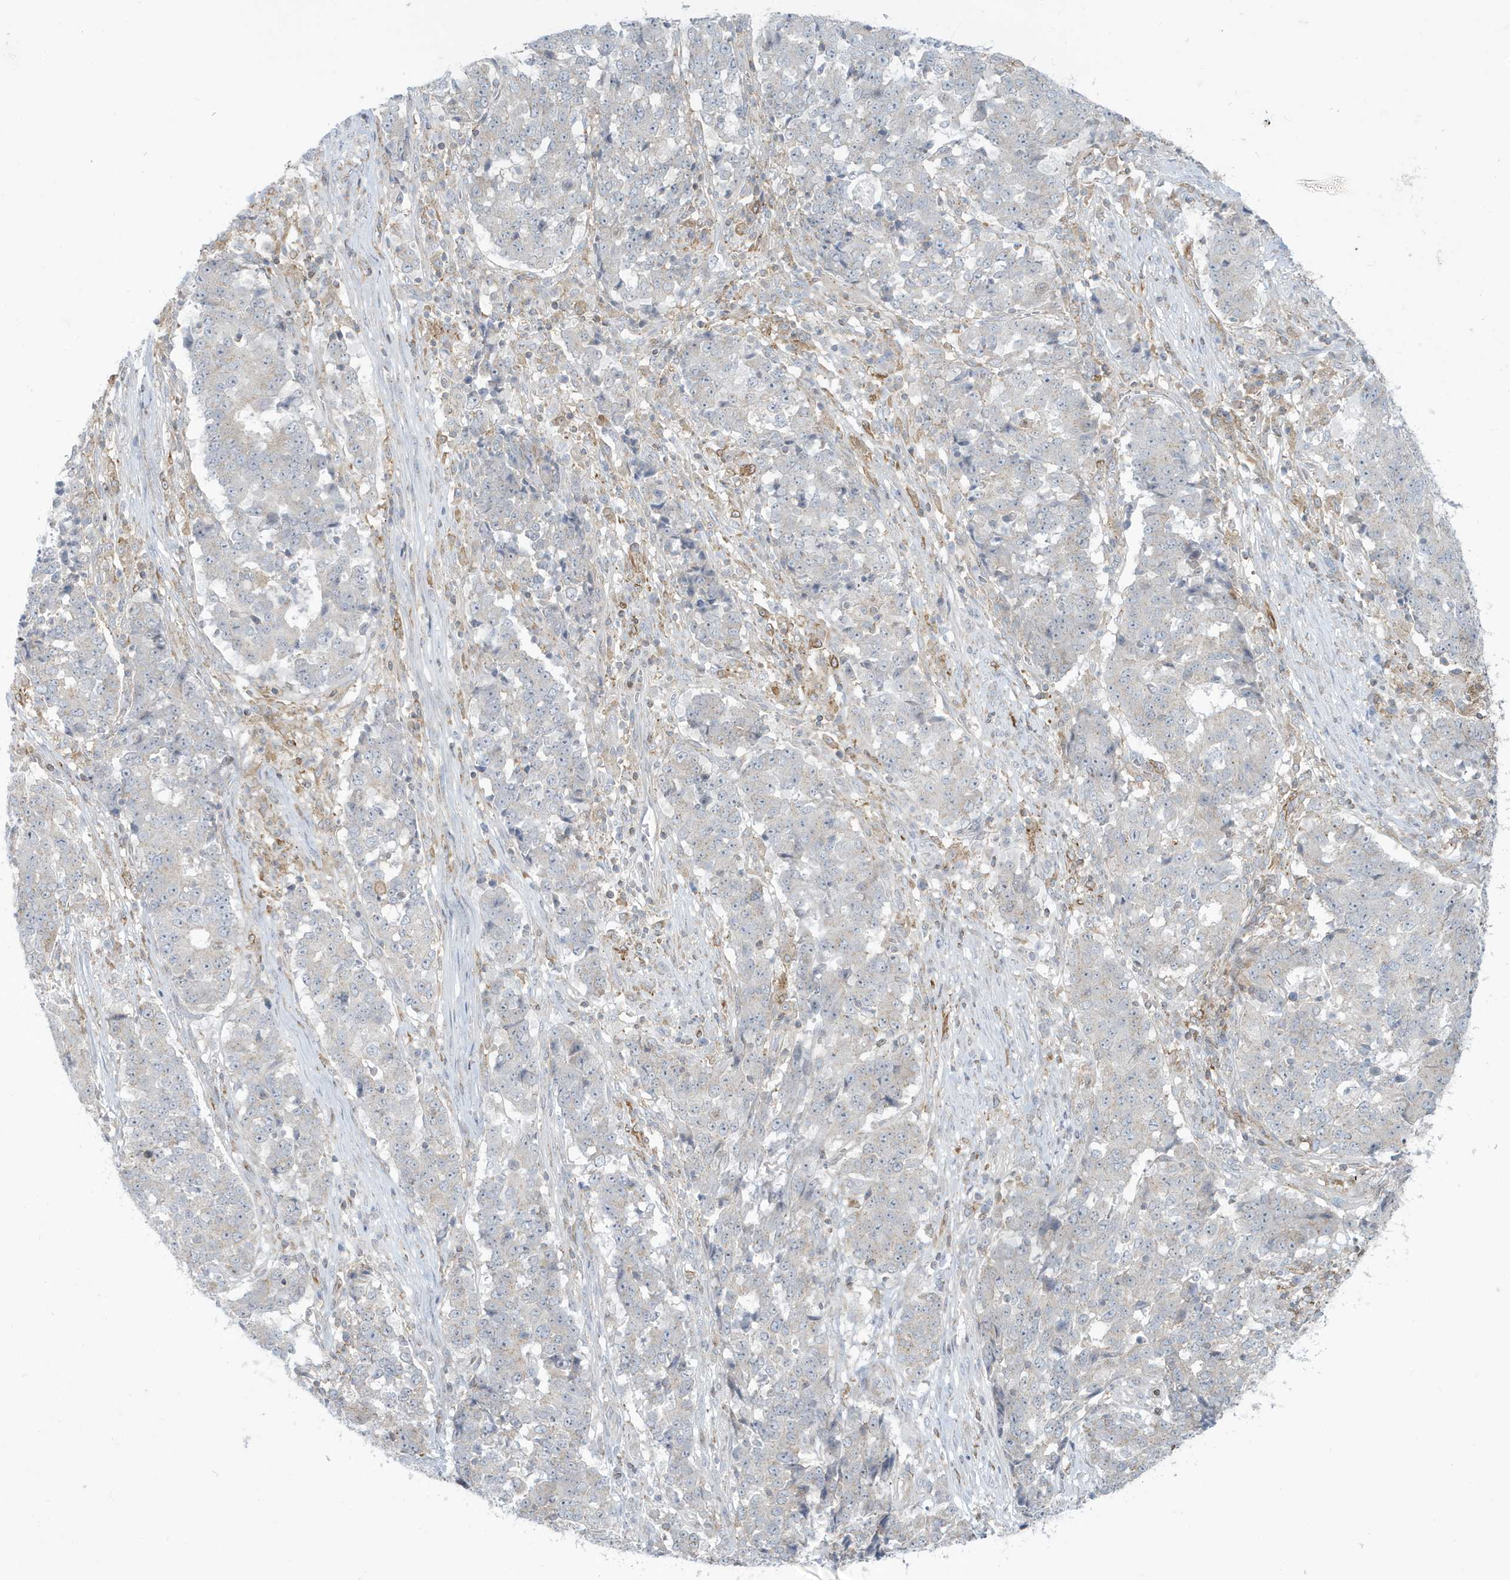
{"staining": {"intensity": "negative", "quantity": "none", "location": "none"}, "tissue": "stomach cancer", "cell_type": "Tumor cells", "image_type": "cancer", "snomed": [{"axis": "morphology", "description": "Adenocarcinoma, NOS"}, {"axis": "topography", "description": "Stomach"}], "caption": "Protein analysis of stomach adenocarcinoma exhibits no significant staining in tumor cells.", "gene": "SLAMF9", "patient": {"sex": "male", "age": 59}}